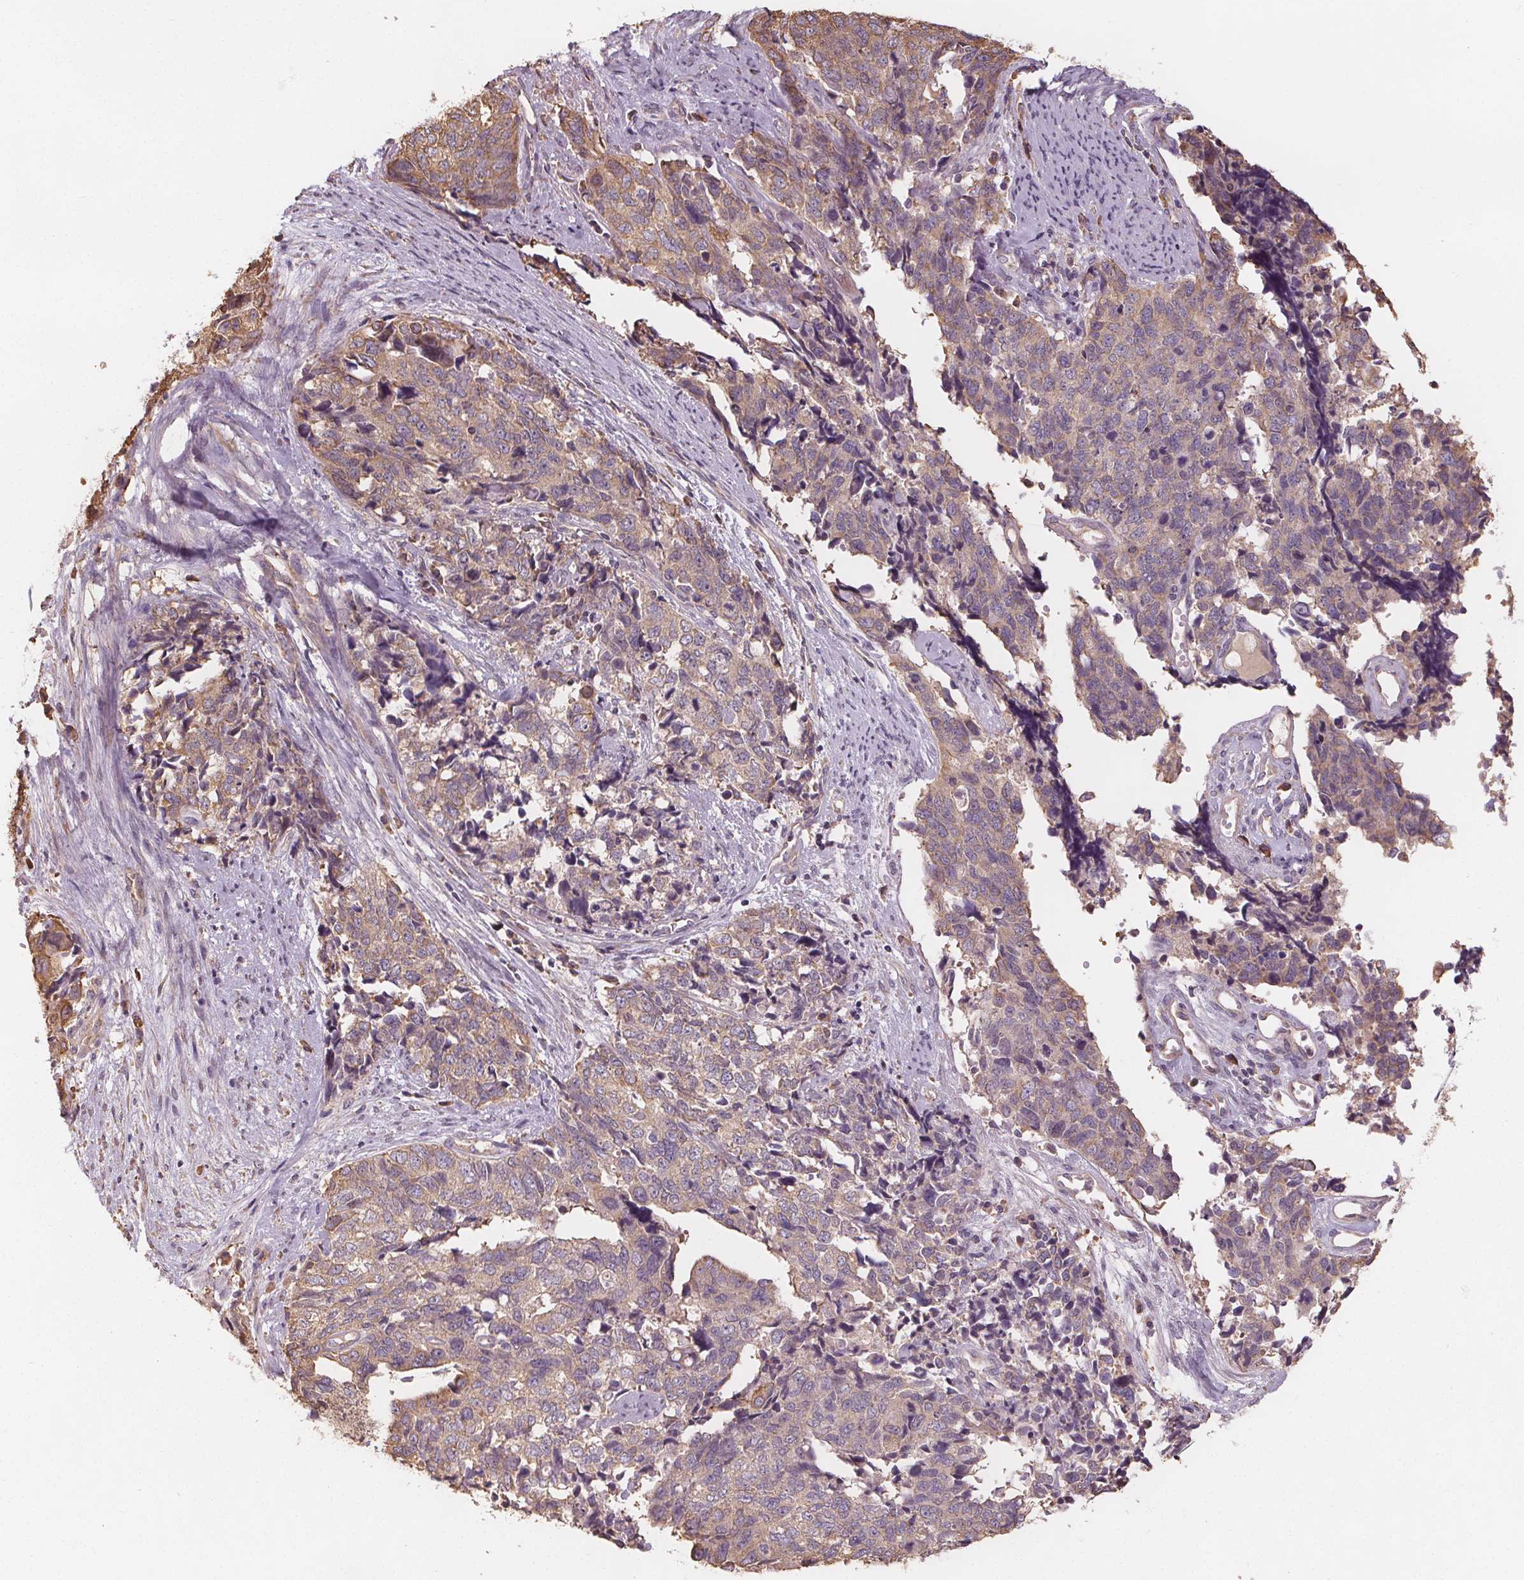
{"staining": {"intensity": "weak", "quantity": "<25%", "location": "cytoplasmic/membranous"}, "tissue": "cervical cancer", "cell_type": "Tumor cells", "image_type": "cancer", "snomed": [{"axis": "morphology", "description": "Squamous cell carcinoma, NOS"}, {"axis": "topography", "description": "Cervix"}], "caption": "This is an IHC histopathology image of cervical cancer (squamous cell carcinoma). There is no positivity in tumor cells.", "gene": "TMEM80", "patient": {"sex": "female", "age": 63}}